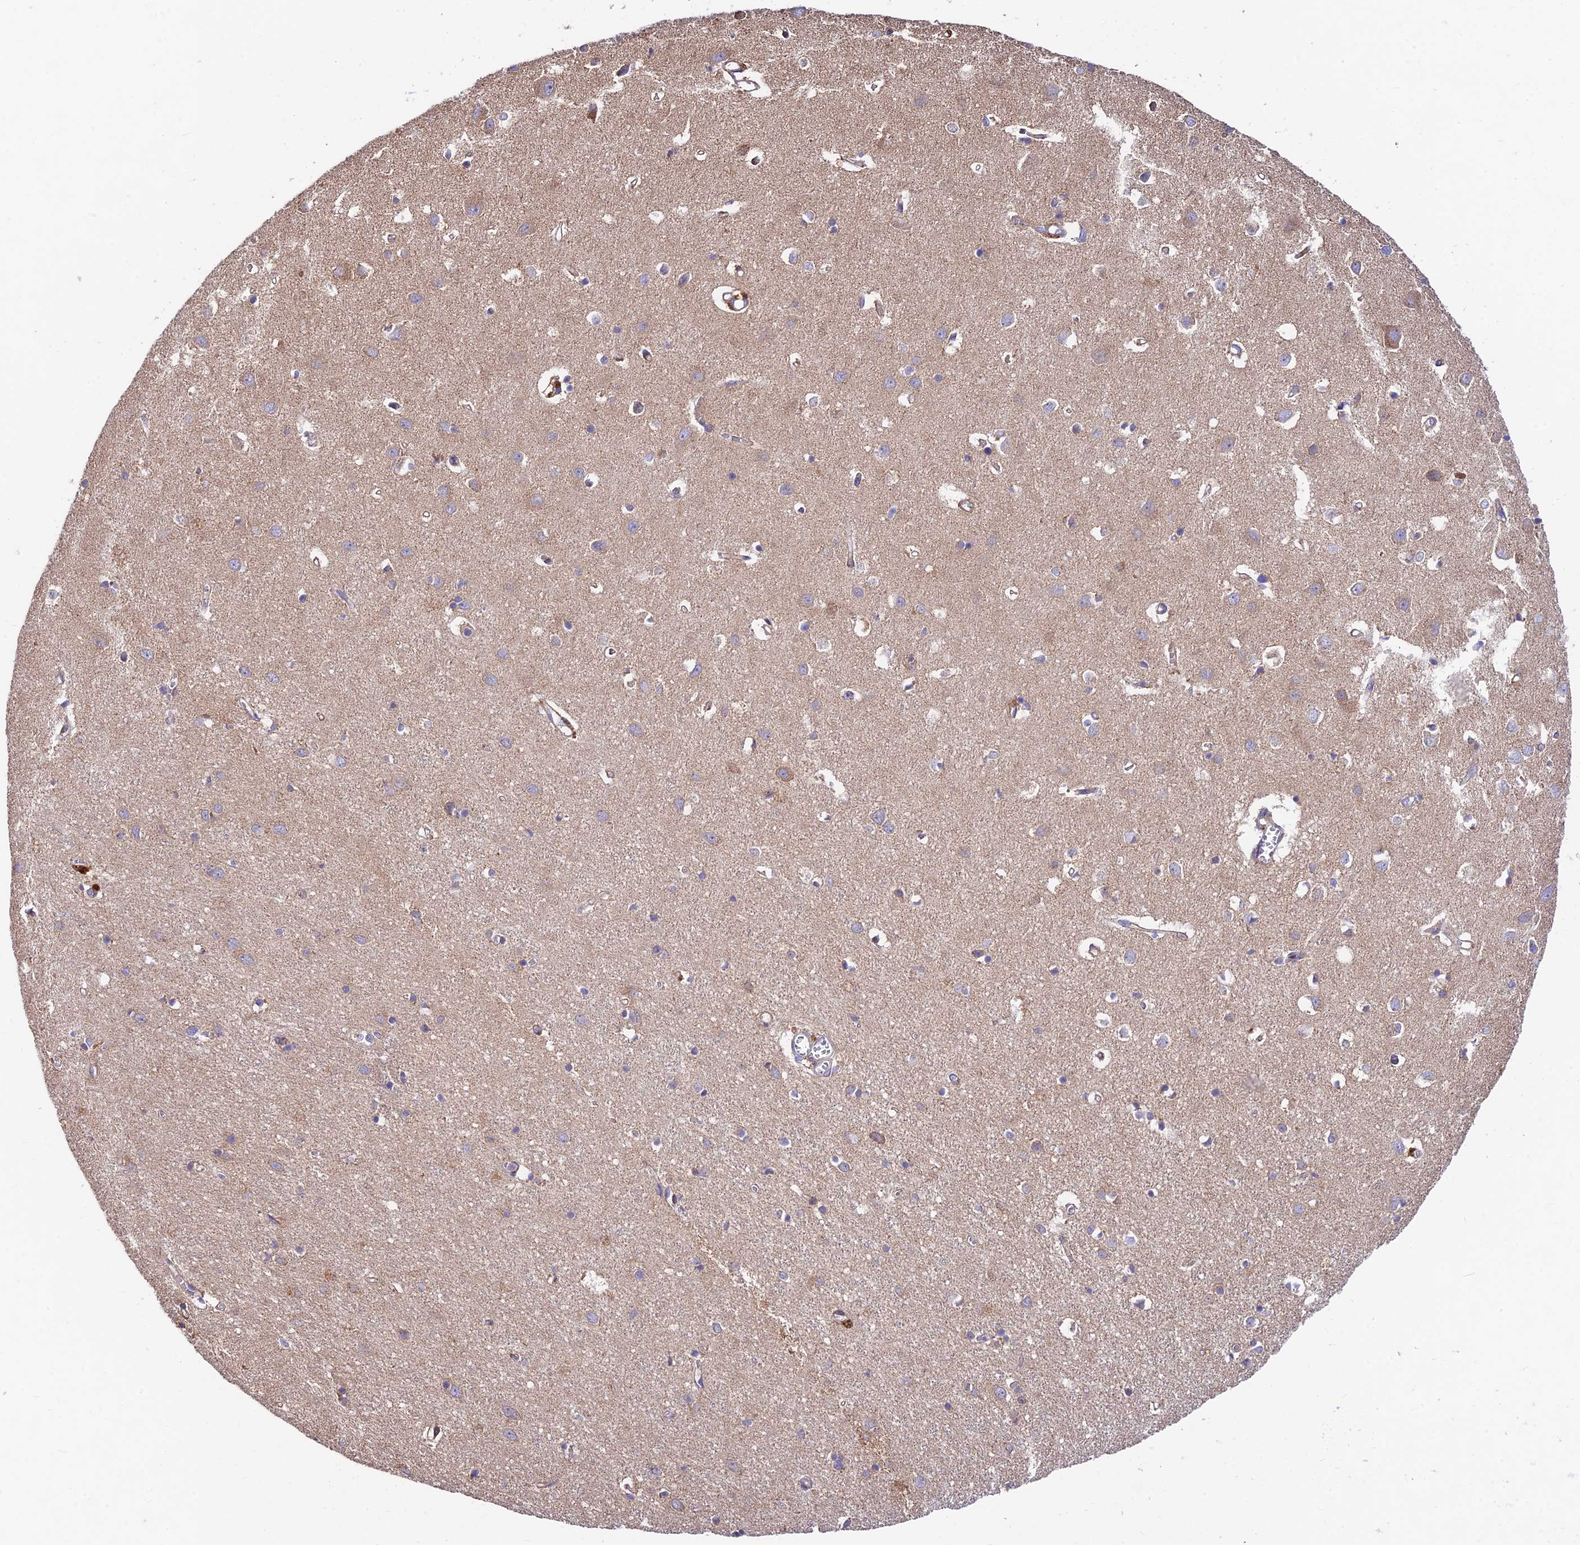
{"staining": {"intensity": "weak", "quantity": "25%-75%", "location": "cytoplasmic/membranous"}, "tissue": "cerebral cortex", "cell_type": "Endothelial cells", "image_type": "normal", "snomed": [{"axis": "morphology", "description": "Normal tissue, NOS"}, {"axis": "topography", "description": "Cerebral cortex"}], "caption": "DAB (3,3'-diaminobenzidine) immunohistochemical staining of unremarkable human cerebral cortex demonstrates weak cytoplasmic/membranous protein positivity in approximately 25%-75% of endothelial cells. (DAB (3,3'-diaminobenzidine) IHC with brightfield microscopy, high magnification).", "gene": "FUOM", "patient": {"sex": "female", "age": 64}}